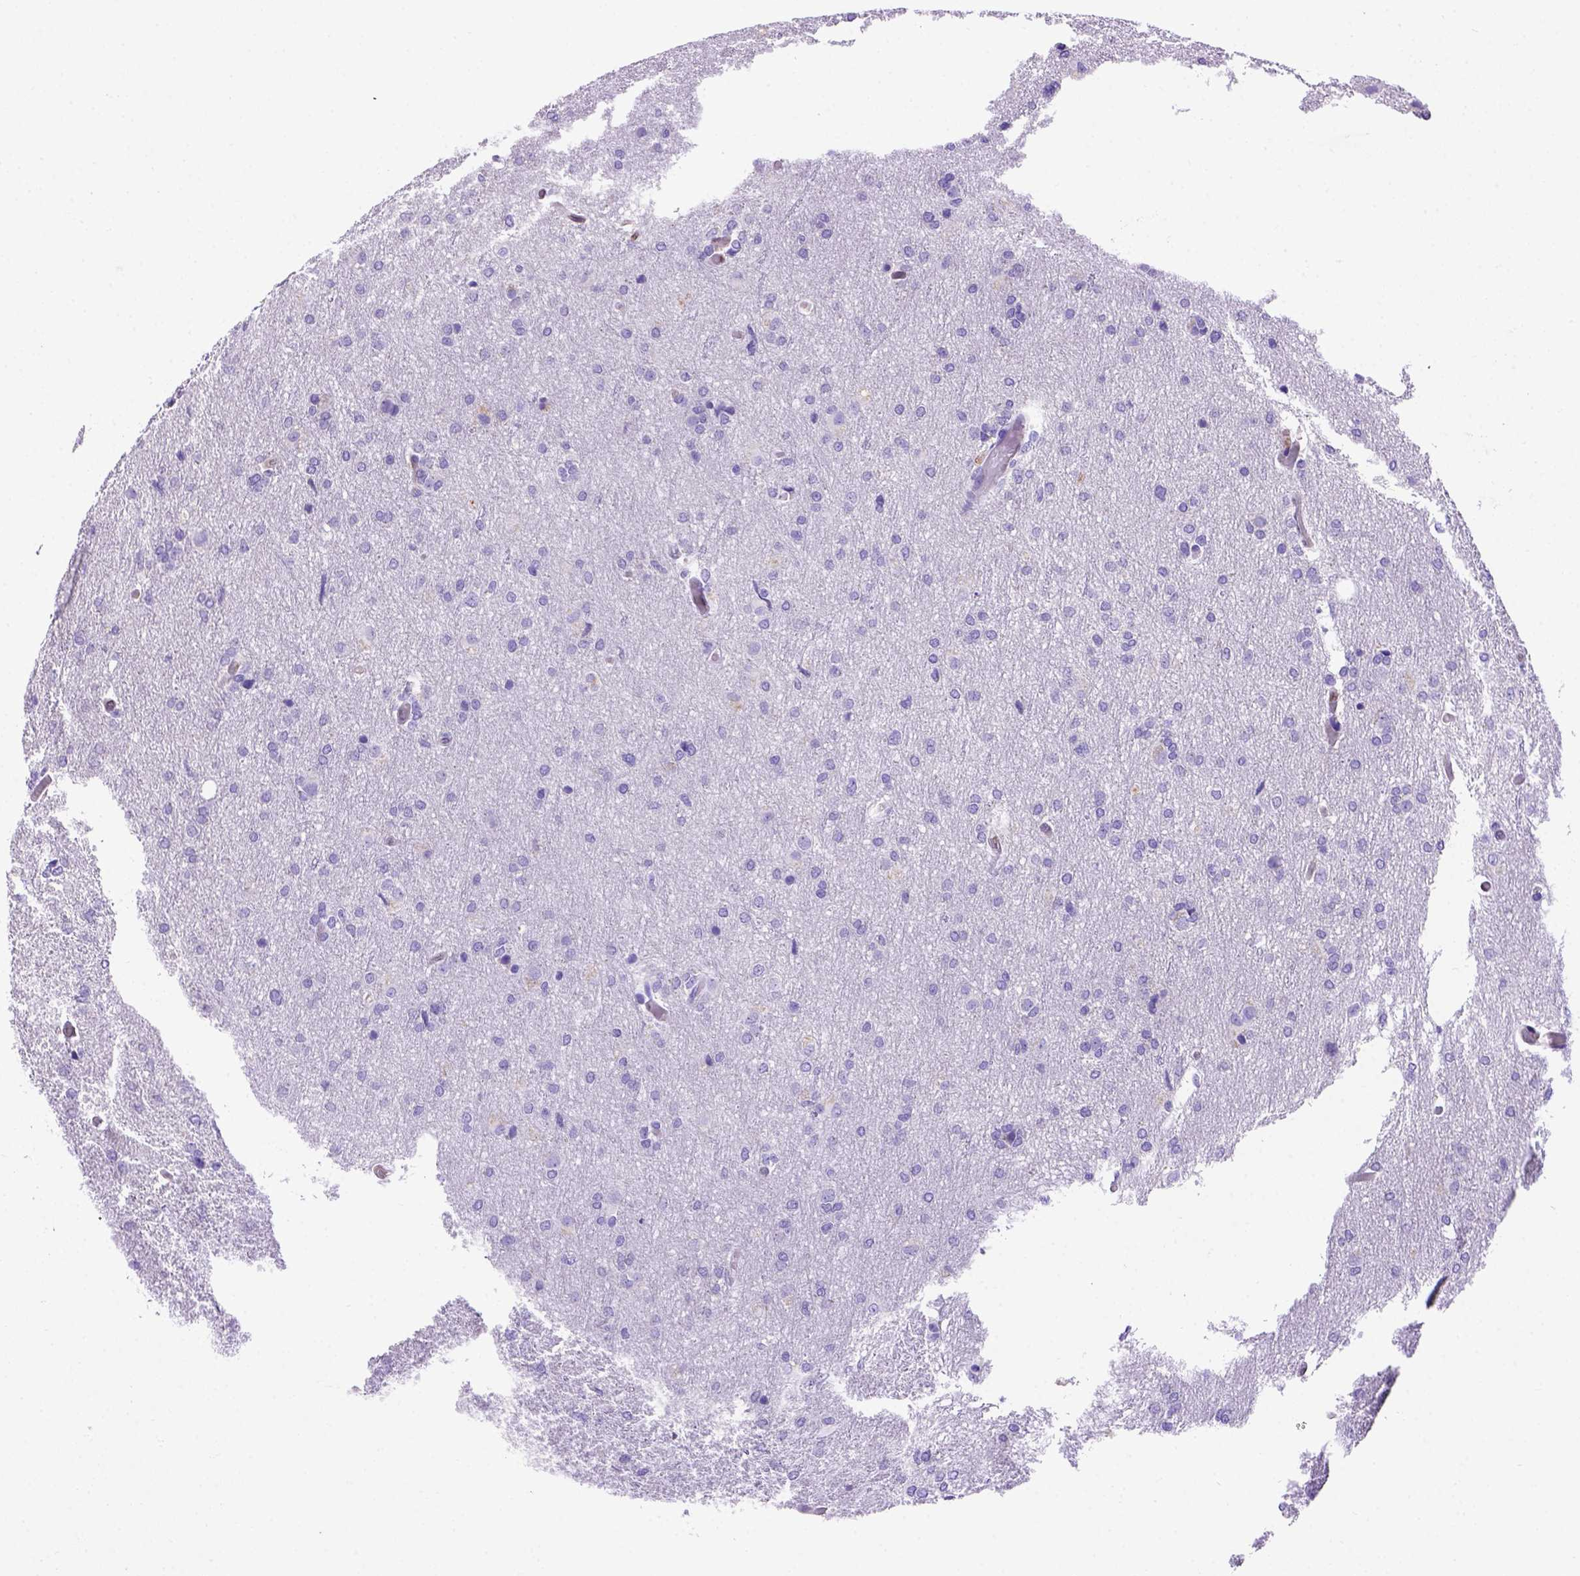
{"staining": {"intensity": "negative", "quantity": "none", "location": "none"}, "tissue": "glioma", "cell_type": "Tumor cells", "image_type": "cancer", "snomed": [{"axis": "morphology", "description": "Glioma, malignant, High grade"}, {"axis": "topography", "description": "Brain"}], "caption": "Glioma was stained to show a protein in brown. There is no significant positivity in tumor cells.", "gene": "PTGES", "patient": {"sex": "male", "age": 68}}